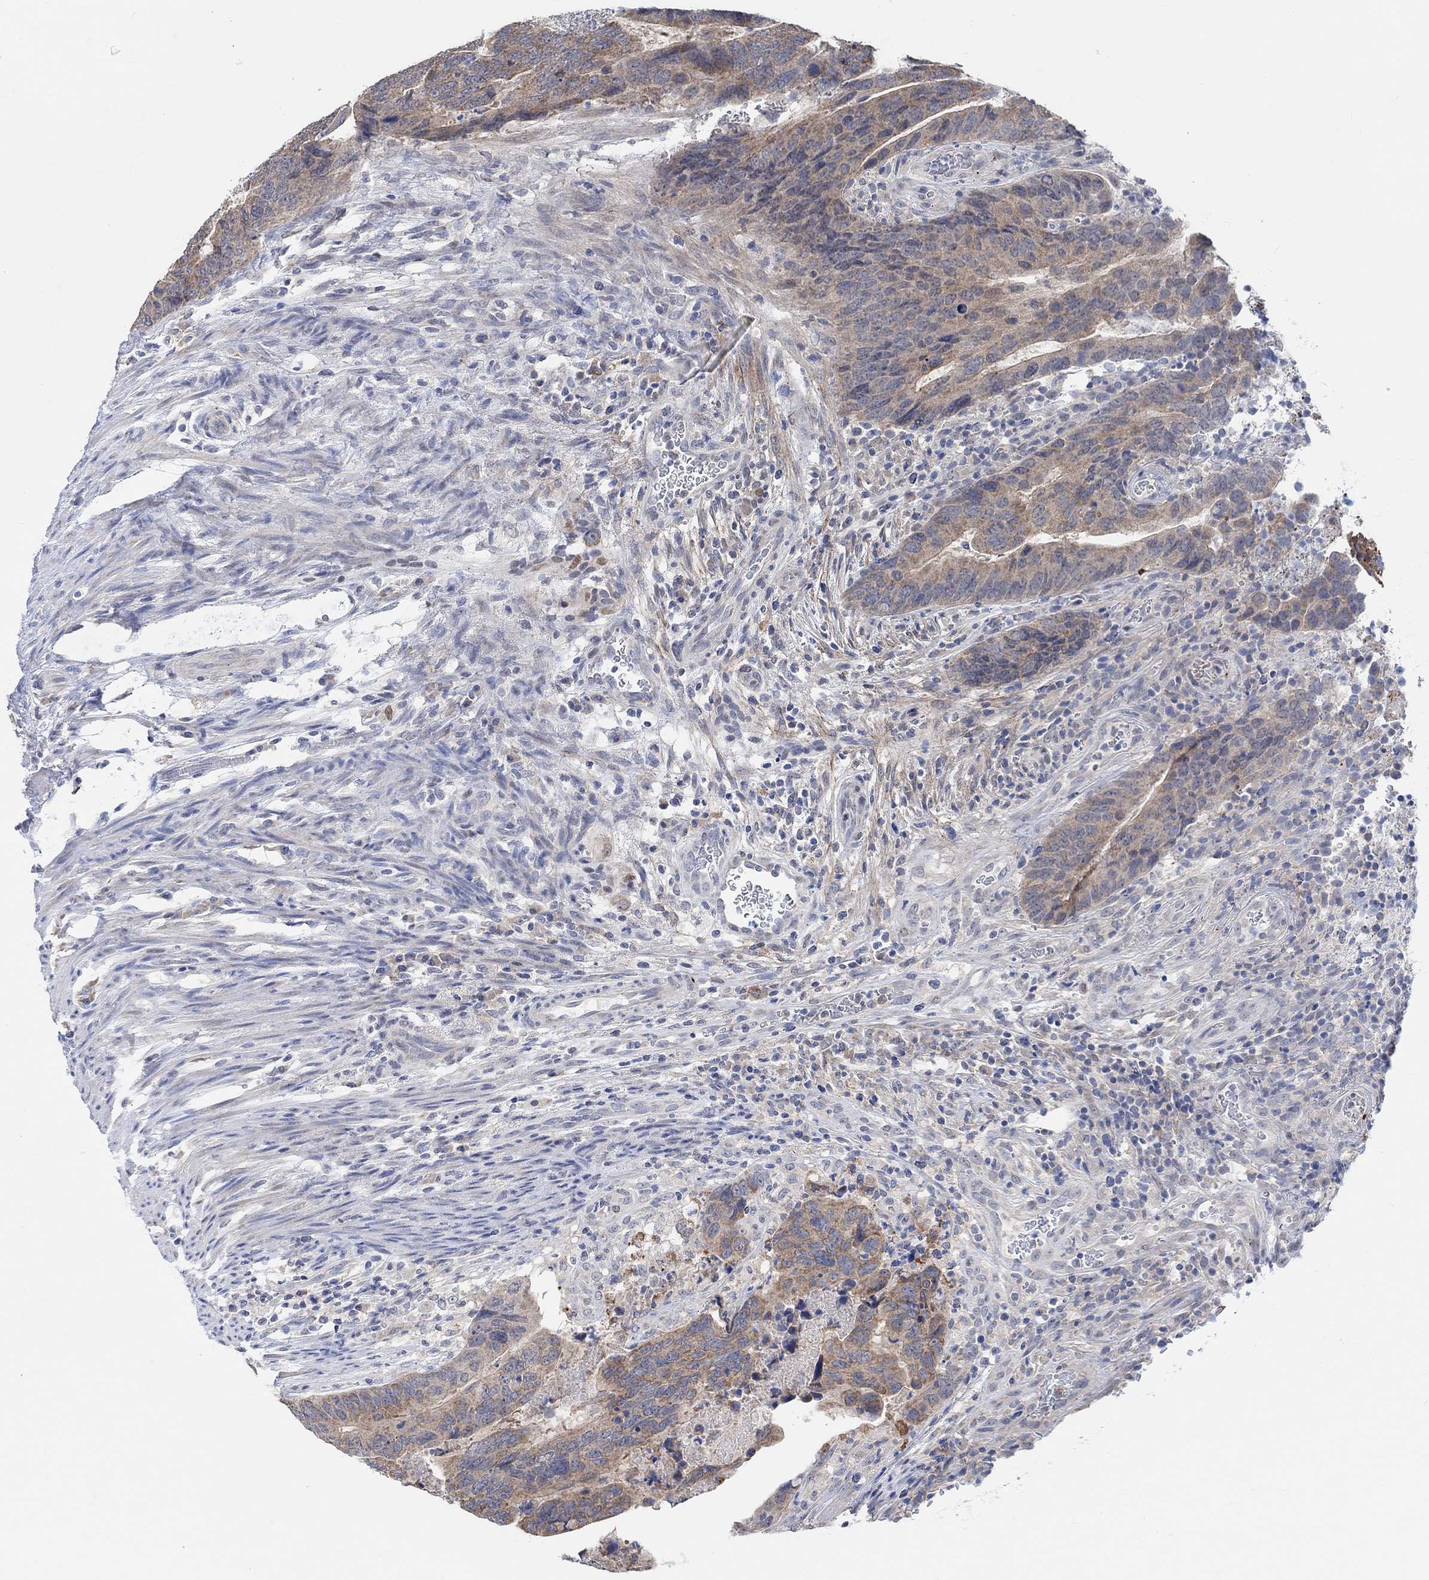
{"staining": {"intensity": "weak", "quantity": ">75%", "location": "cytoplasmic/membranous"}, "tissue": "colorectal cancer", "cell_type": "Tumor cells", "image_type": "cancer", "snomed": [{"axis": "morphology", "description": "Adenocarcinoma, NOS"}, {"axis": "topography", "description": "Colon"}], "caption": "Human colorectal adenocarcinoma stained for a protein (brown) displays weak cytoplasmic/membranous positive staining in about >75% of tumor cells.", "gene": "RIMS1", "patient": {"sex": "female", "age": 56}}